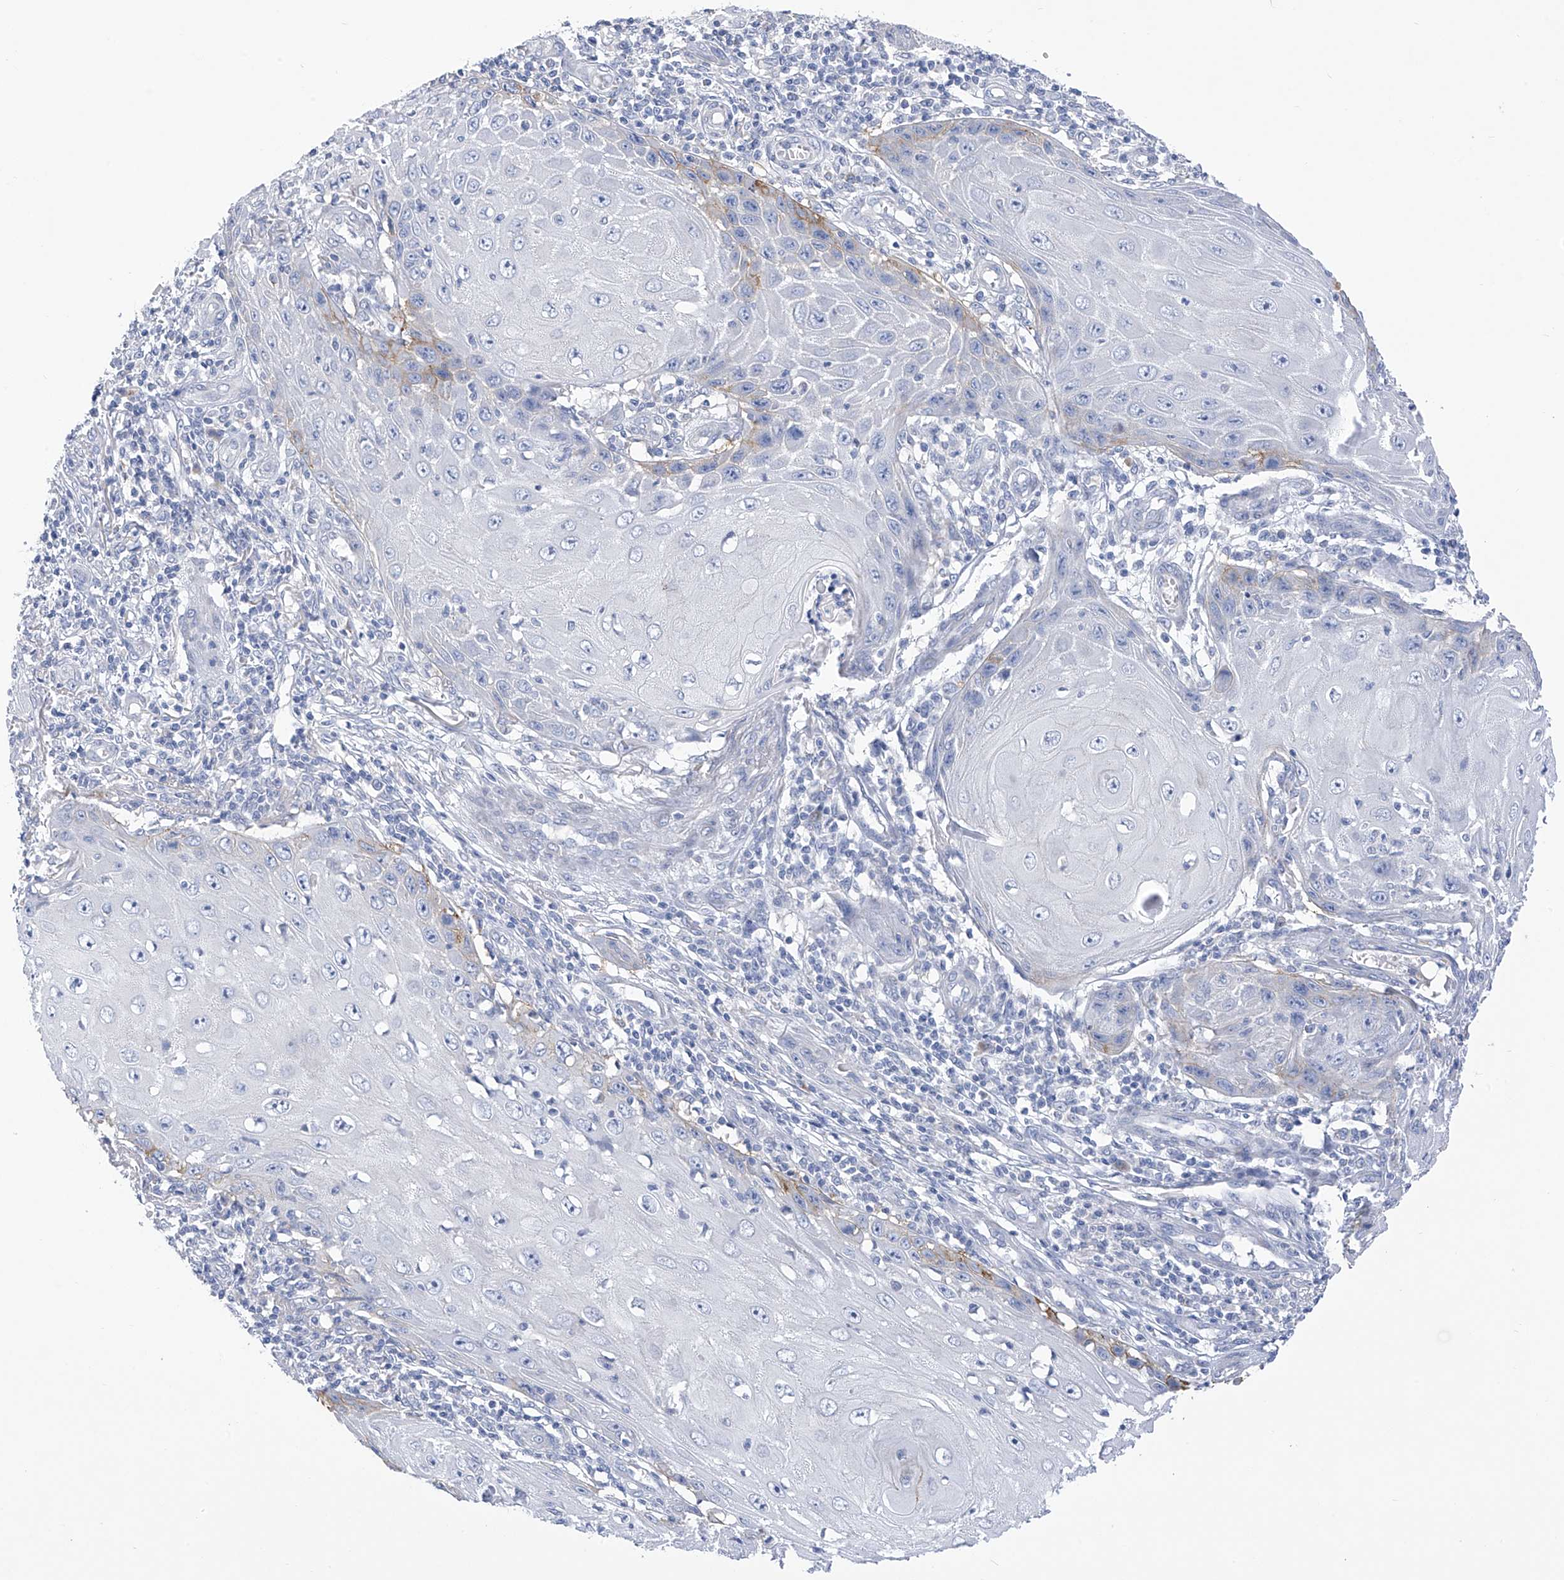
{"staining": {"intensity": "negative", "quantity": "none", "location": "none"}, "tissue": "skin cancer", "cell_type": "Tumor cells", "image_type": "cancer", "snomed": [{"axis": "morphology", "description": "Squamous cell carcinoma, NOS"}, {"axis": "topography", "description": "Skin"}], "caption": "Protein analysis of skin cancer (squamous cell carcinoma) shows no significant positivity in tumor cells.", "gene": "SLCO4A1", "patient": {"sex": "female", "age": 73}}